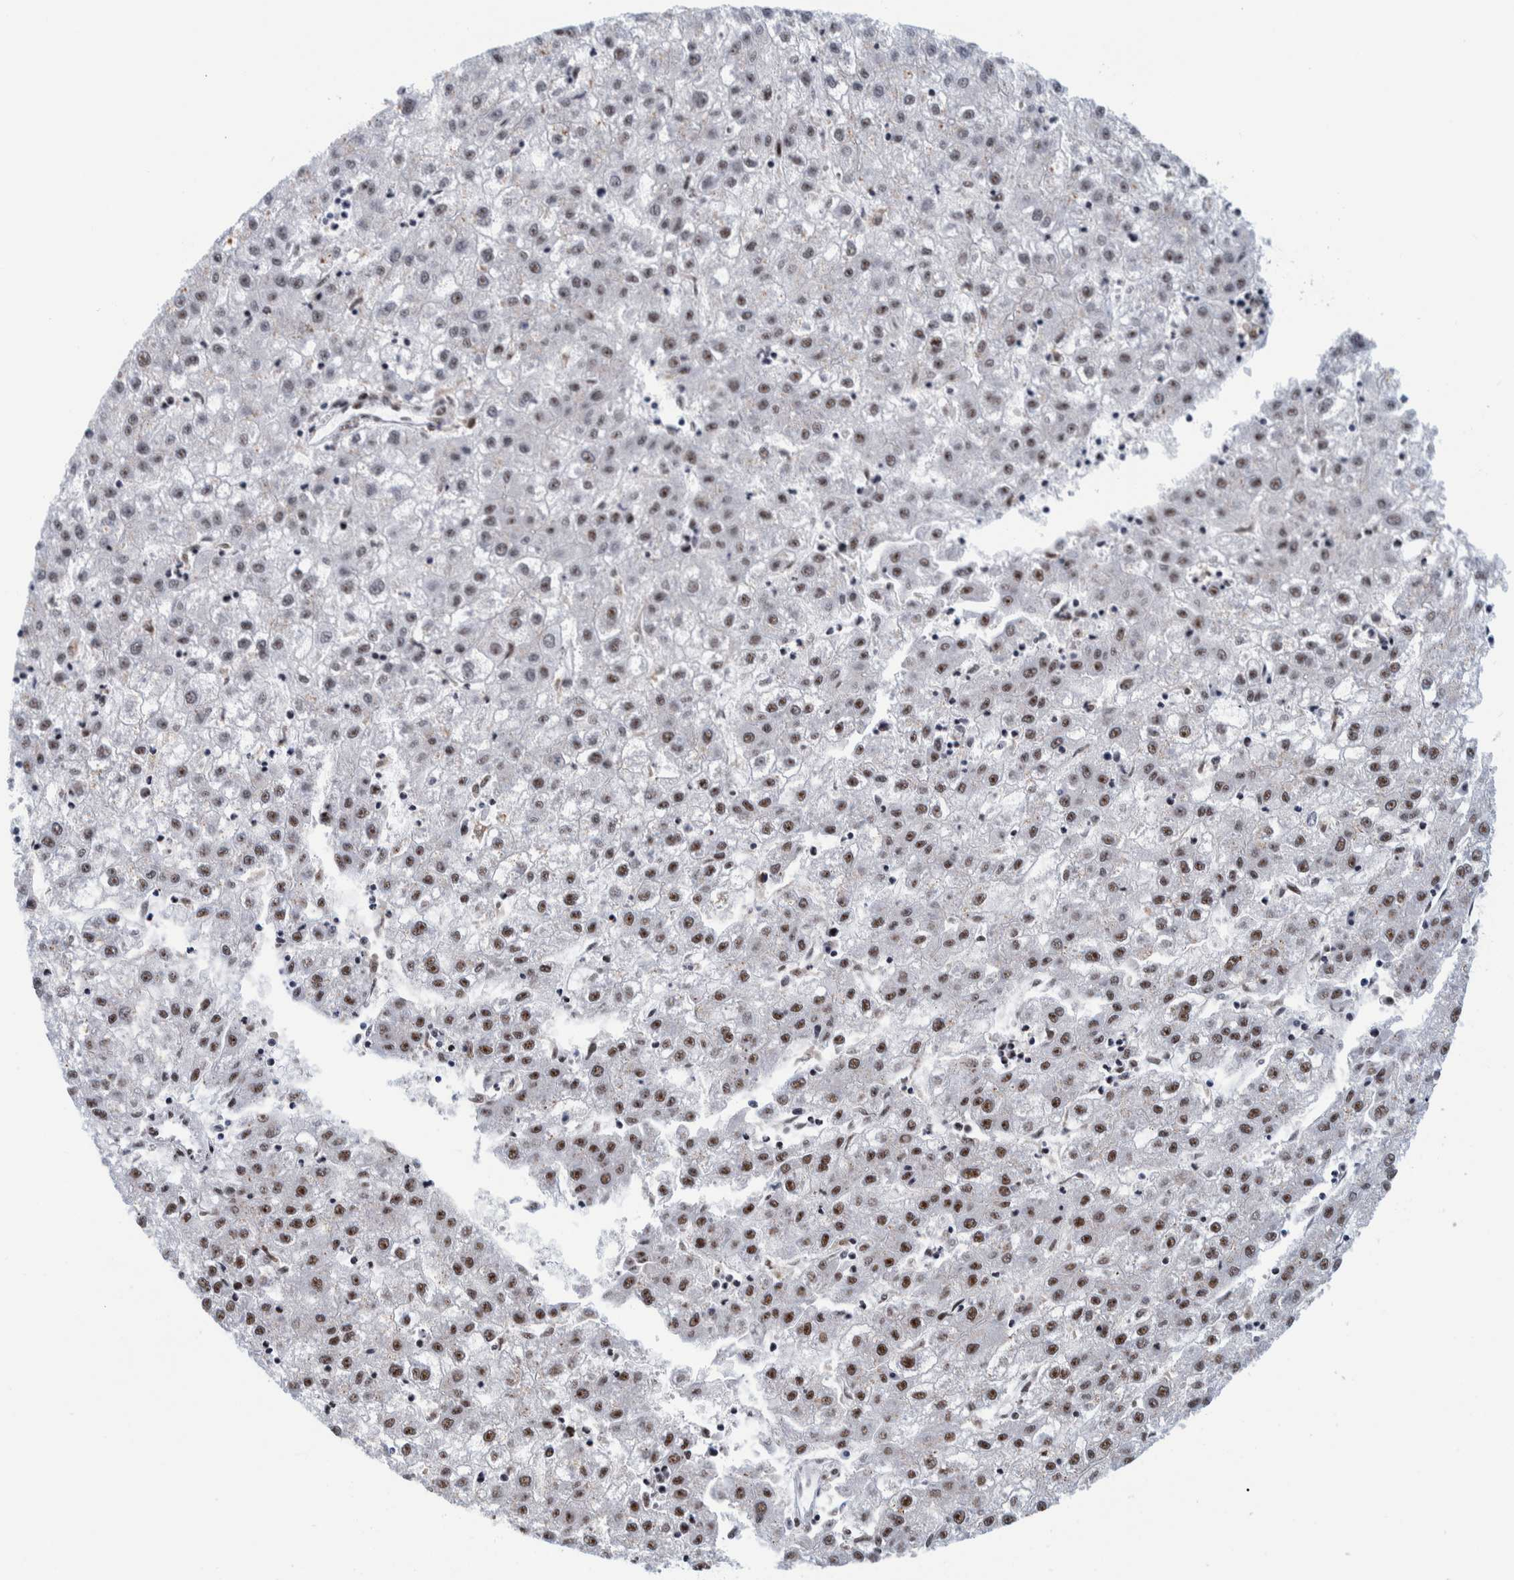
{"staining": {"intensity": "moderate", "quantity": ">75%", "location": "nuclear"}, "tissue": "liver cancer", "cell_type": "Tumor cells", "image_type": "cancer", "snomed": [{"axis": "morphology", "description": "Carcinoma, Hepatocellular, NOS"}, {"axis": "topography", "description": "Liver"}], "caption": "About >75% of tumor cells in liver cancer (hepatocellular carcinoma) show moderate nuclear protein staining as visualized by brown immunohistochemical staining.", "gene": "EFTUD2", "patient": {"sex": "male", "age": 72}}